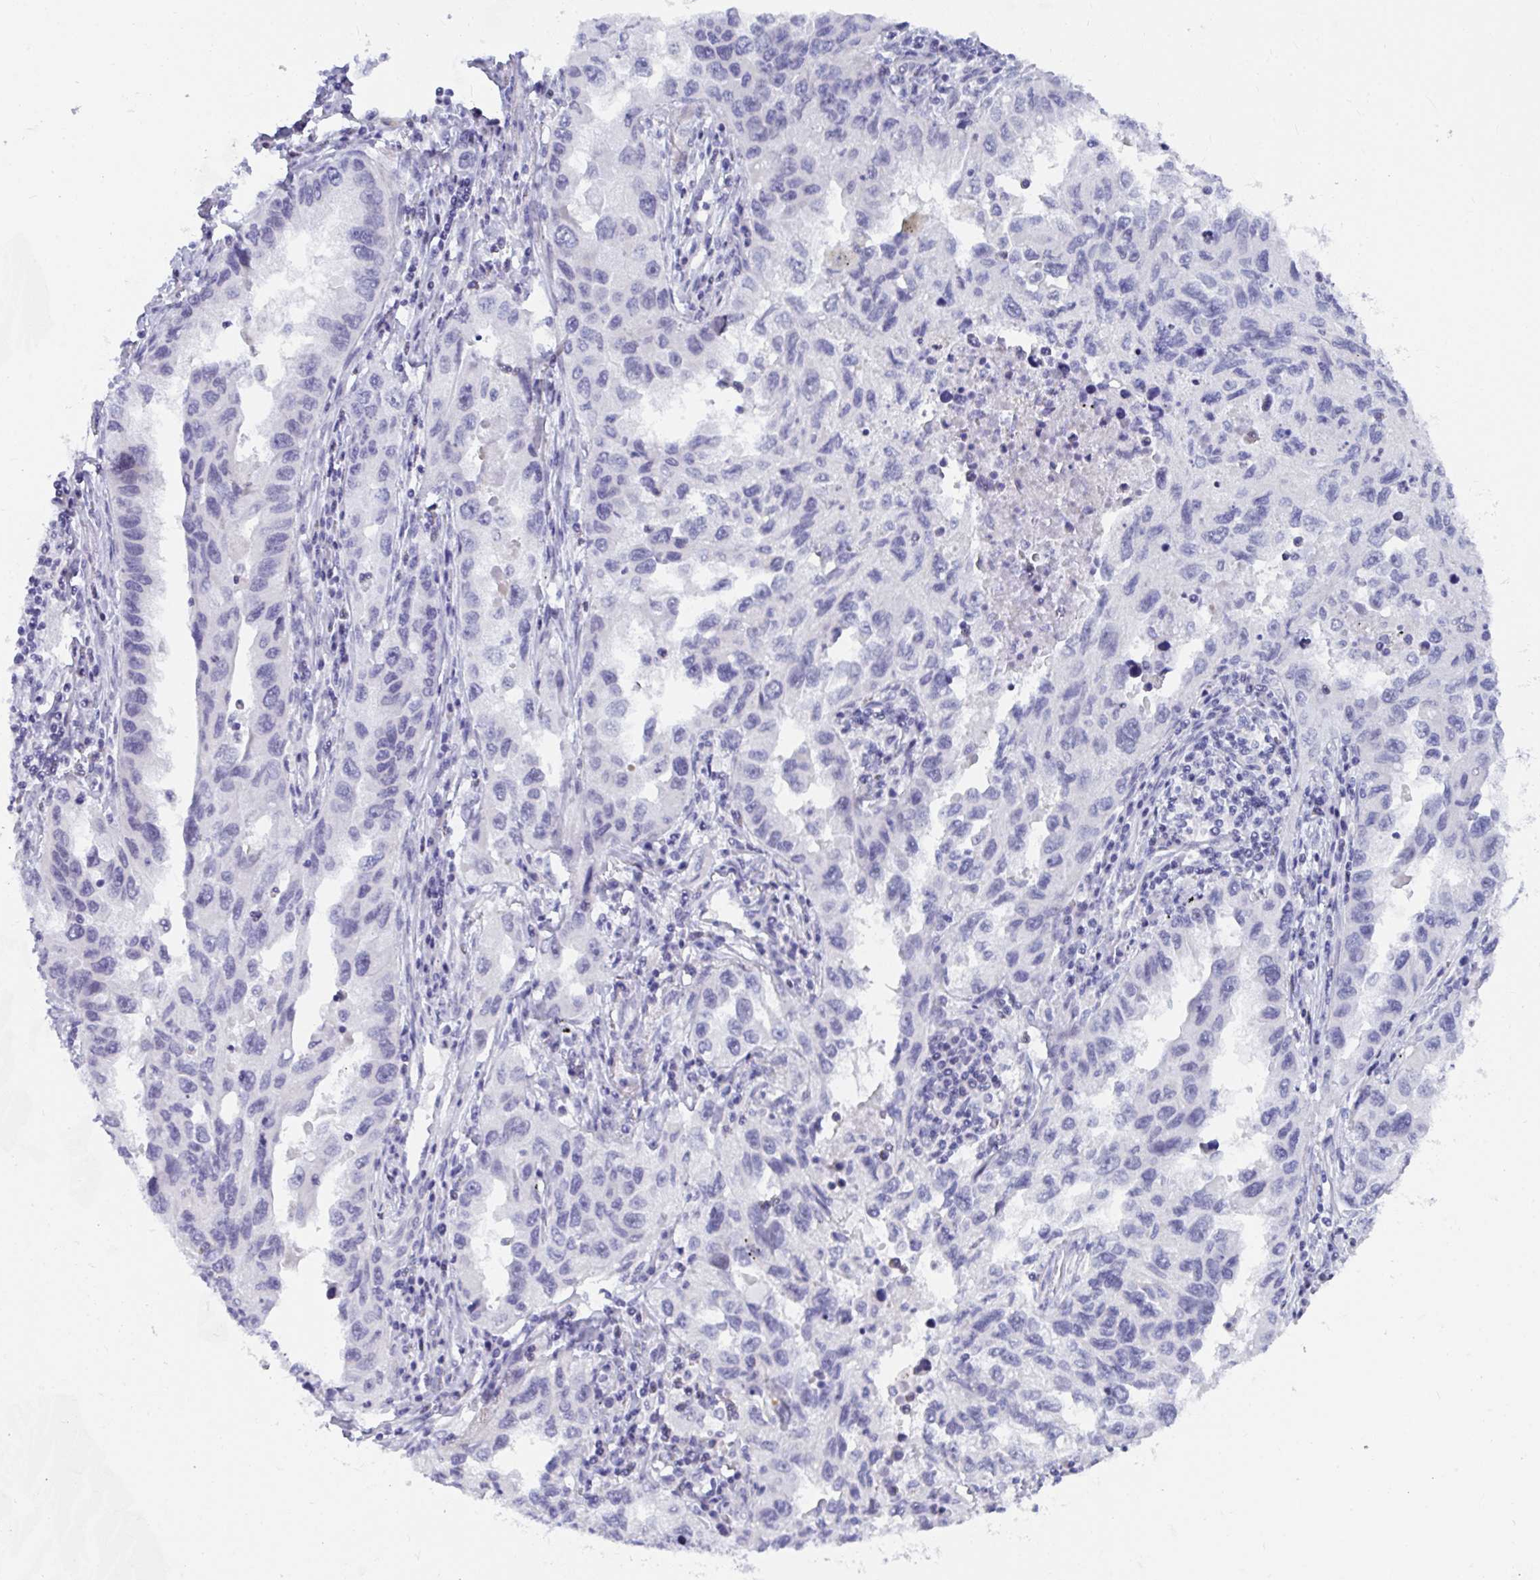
{"staining": {"intensity": "negative", "quantity": "none", "location": "none"}, "tissue": "lung cancer", "cell_type": "Tumor cells", "image_type": "cancer", "snomed": [{"axis": "morphology", "description": "Adenocarcinoma, NOS"}, {"axis": "topography", "description": "Lung"}], "caption": "Micrograph shows no protein staining in tumor cells of adenocarcinoma (lung) tissue. (Brightfield microscopy of DAB (3,3'-diaminobenzidine) immunohistochemistry (IHC) at high magnification).", "gene": "DAOA", "patient": {"sex": "female", "age": 73}}